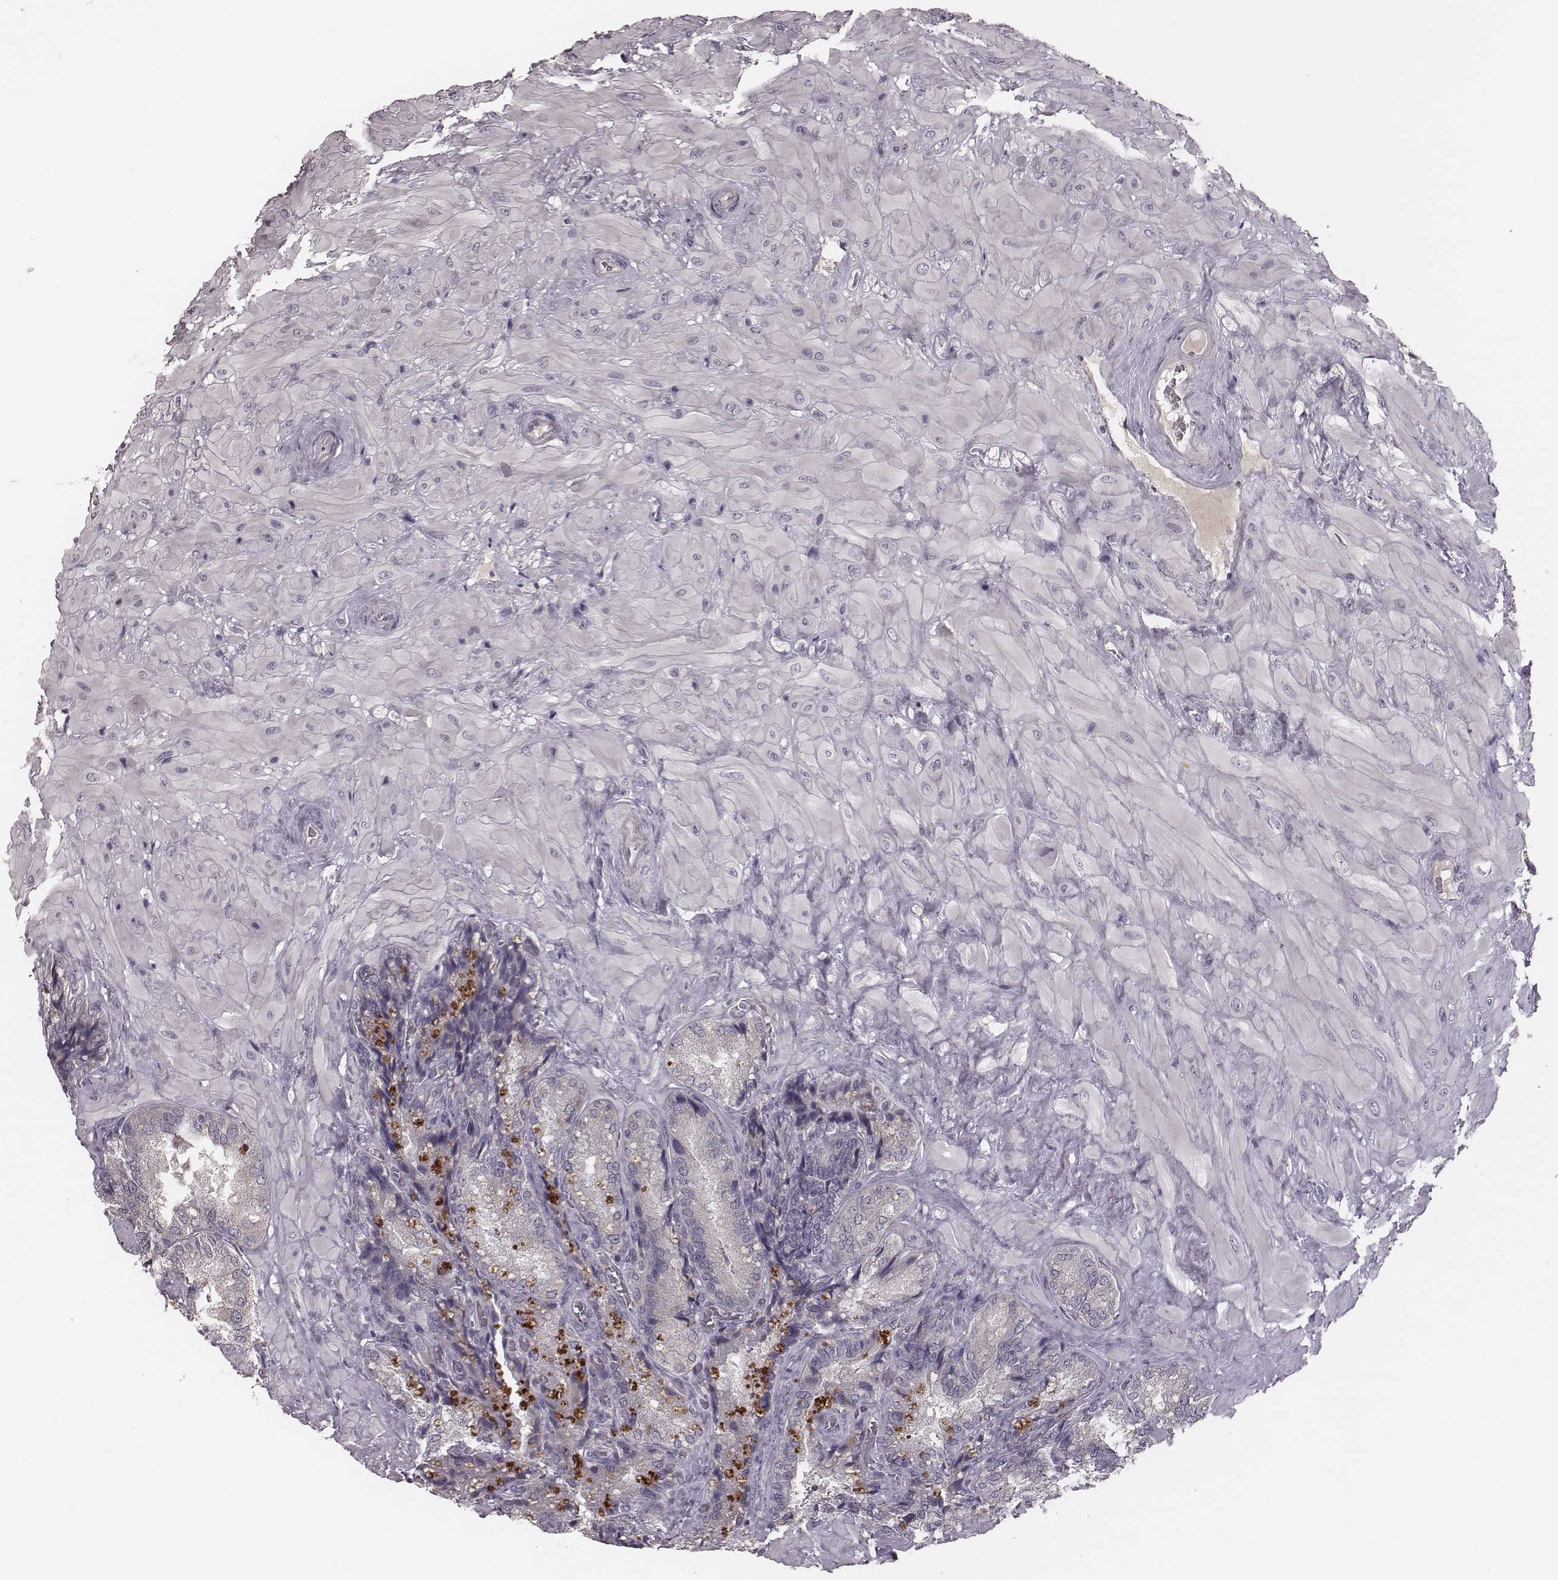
{"staining": {"intensity": "negative", "quantity": "none", "location": "none"}, "tissue": "seminal vesicle", "cell_type": "Glandular cells", "image_type": "normal", "snomed": [{"axis": "morphology", "description": "Normal tissue, NOS"}, {"axis": "topography", "description": "Seminal veicle"}], "caption": "The micrograph exhibits no significant staining in glandular cells of seminal vesicle. (DAB (3,3'-diaminobenzidine) IHC visualized using brightfield microscopy, high magnification).", "gene": "P2RX5", "patient": {"sex": "male", "age": 57}}